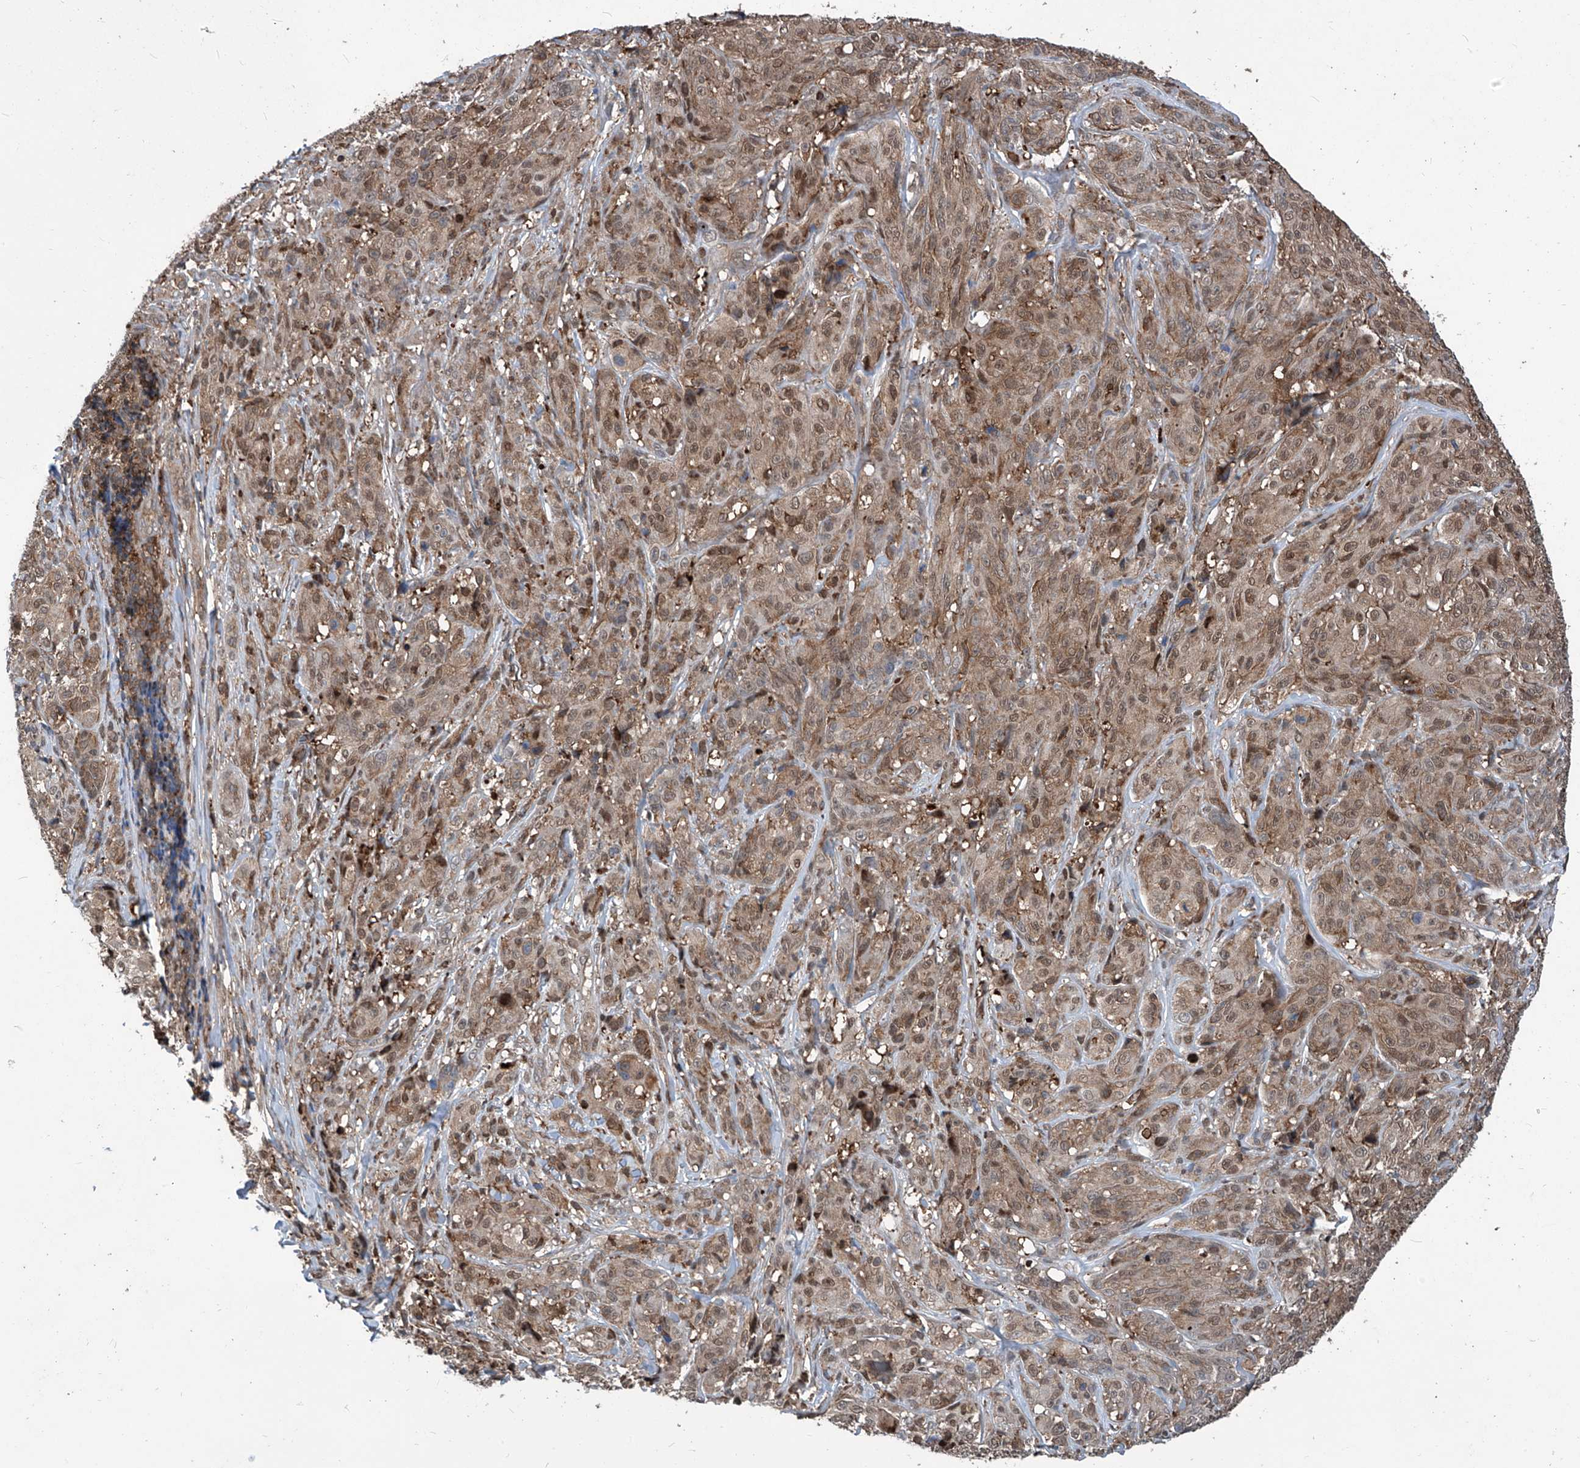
{"staining": {"intensity": "moderate", "quantity": "<25%", "location": "cytoplasmic/membranous,nuclear"}, "tissue": "melanoma", "cell_type": "Tumor cells", "image_type": "cancer", "snomed": [{"axis": "morphology", "description": "Malignant melanoma, NOS"}, {"axis": "topography", "description": "Skin"}], "caption": "Moderate cytoplasmic/membranous and nuclear protein positivity is identified in about <25% of tumor cells in malignant melanoma. Nuclei are stained in blue.", "gene": "PSMB1", "patient": {"sex": "male", "age": 73}}